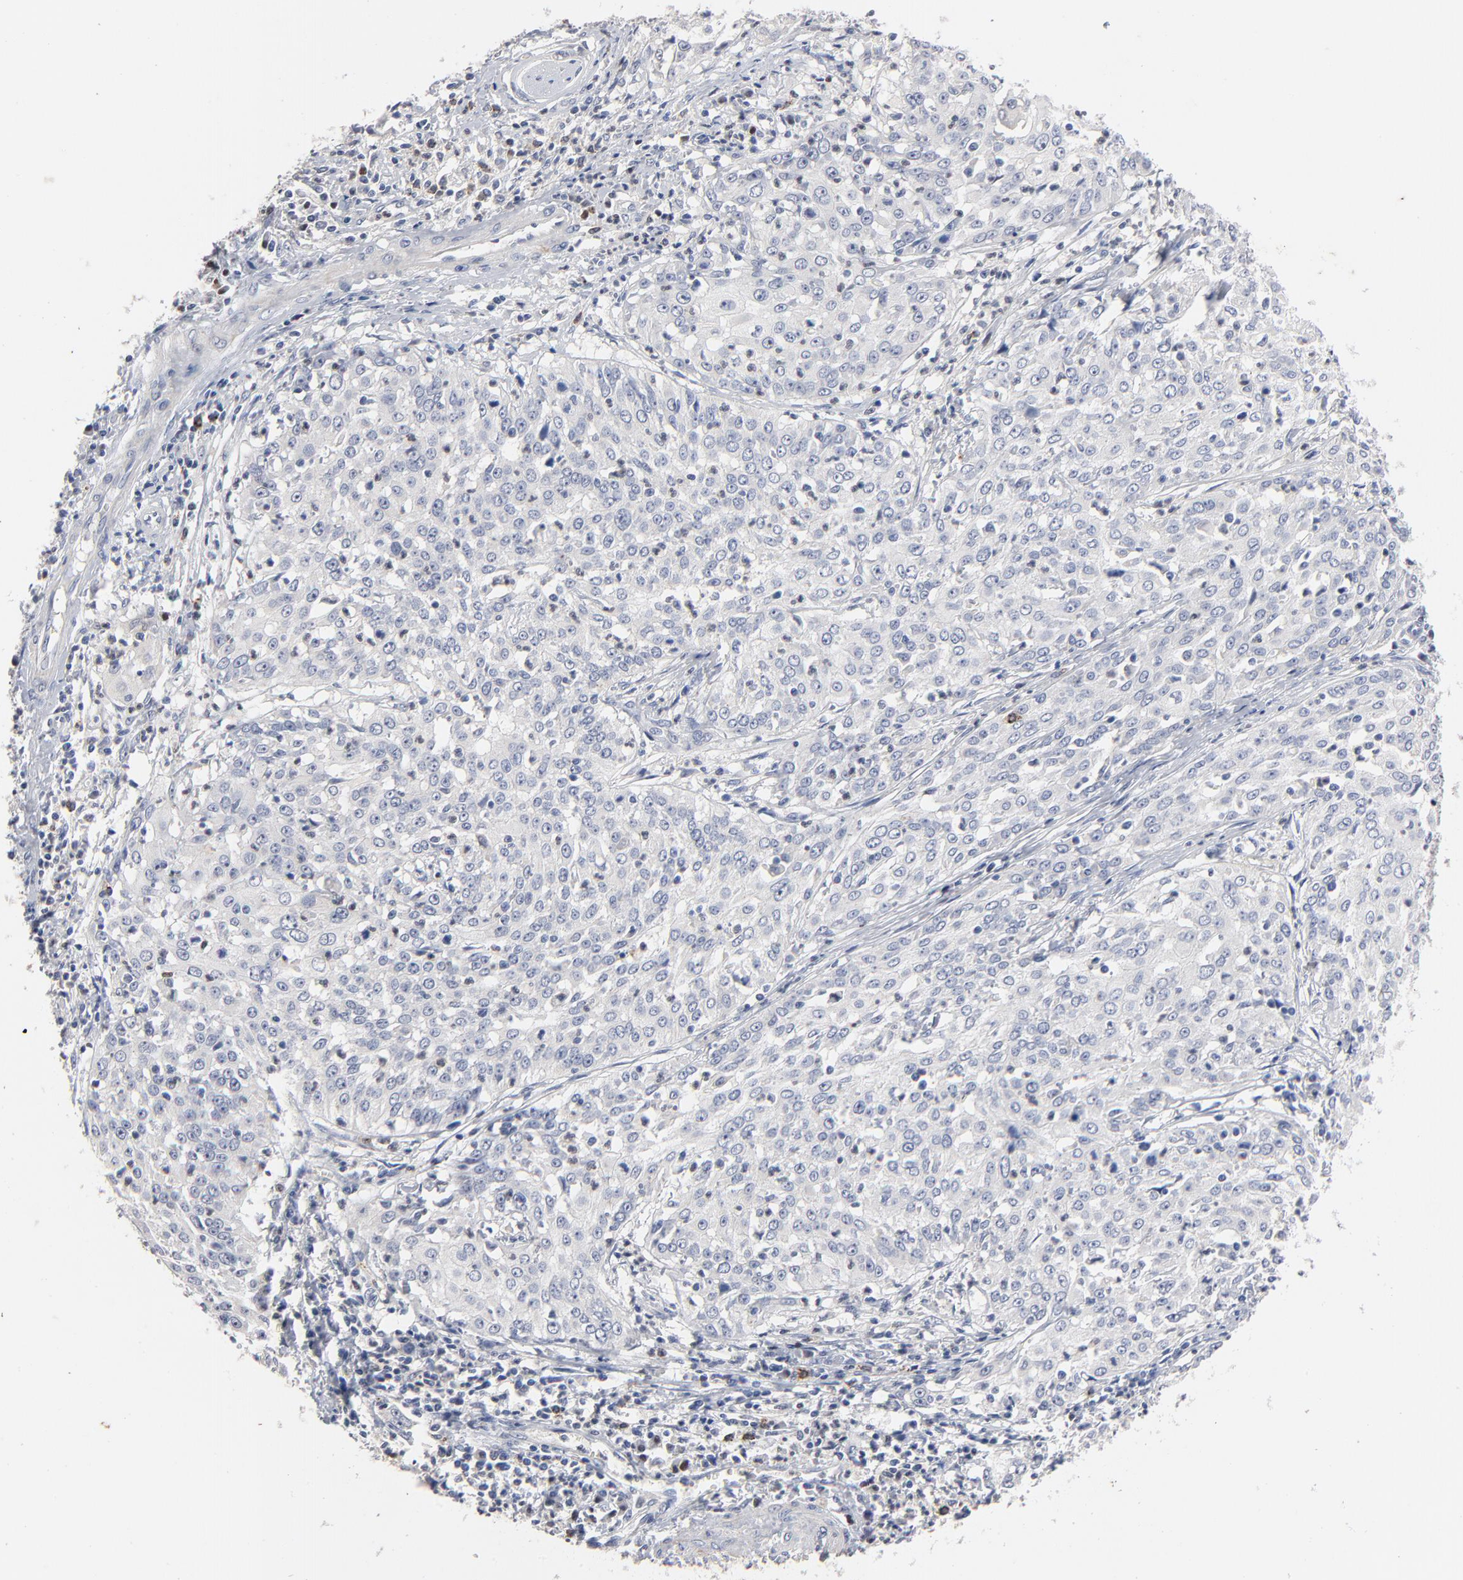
{"staining": {"intensity": "negative", "quantity": "none", "location": "none"}, "tissue": "cervical cancer", "cell_type": "Tumor cells", "image_type": "cancer", "snomed": [{"axis": "morphology", "description": "Squamous cell carcinoma, NOS"}, {"axis": "topography", "description": "Cervix"}], "caption": "Immunohistochemical staining of cervical cancer (squamous cell carcinoma) shows no significant staining in tumor cells. (DAB (3,3'-diaminobenzidine) immunohistochemistry (IHC), high magnification).", "gene": "AADAC", "patient": {"sex": "female", "age": 39}}